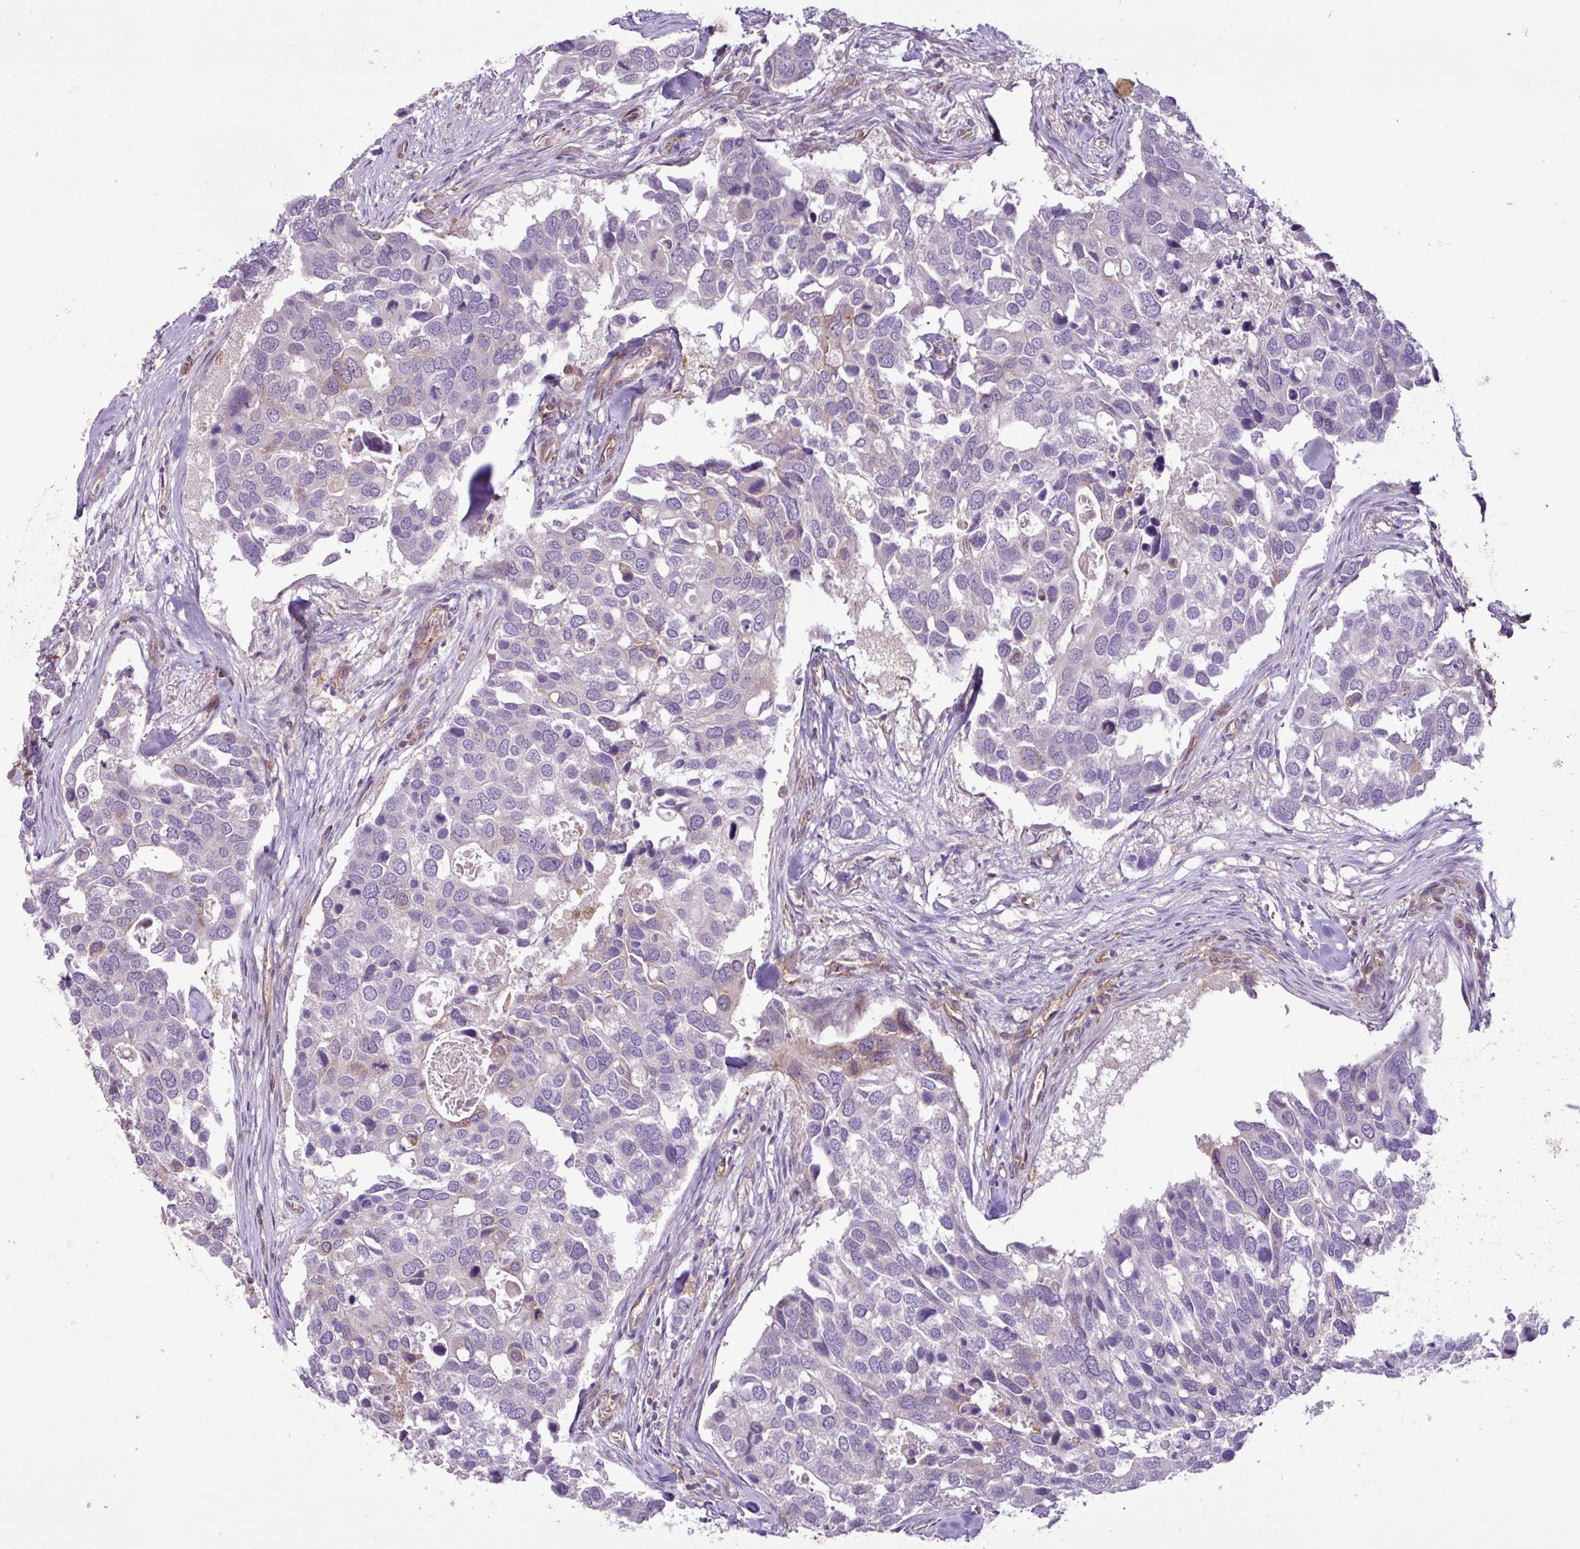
{"staining": {"intensity": "weak", "quantity": "<25%", "location": "cytoplasmic/membranous"}, "tissue": "breast cancer", "cell_type": "Tumor cells", "image_type": "cancer", "snomed": [{"axis": "morphology", "description": "Duct carcinoma"}, {"axis": "topography", "description": "Breast"}], "caption": "Tumor cells show no significant protein positivity in breast cancer. The staining is performed using DAB brown chromogen with nuclei counter-stained in using hematoxylin.", "gene": "MROH2A", "patient": {"sex": "female", "age": 83}}